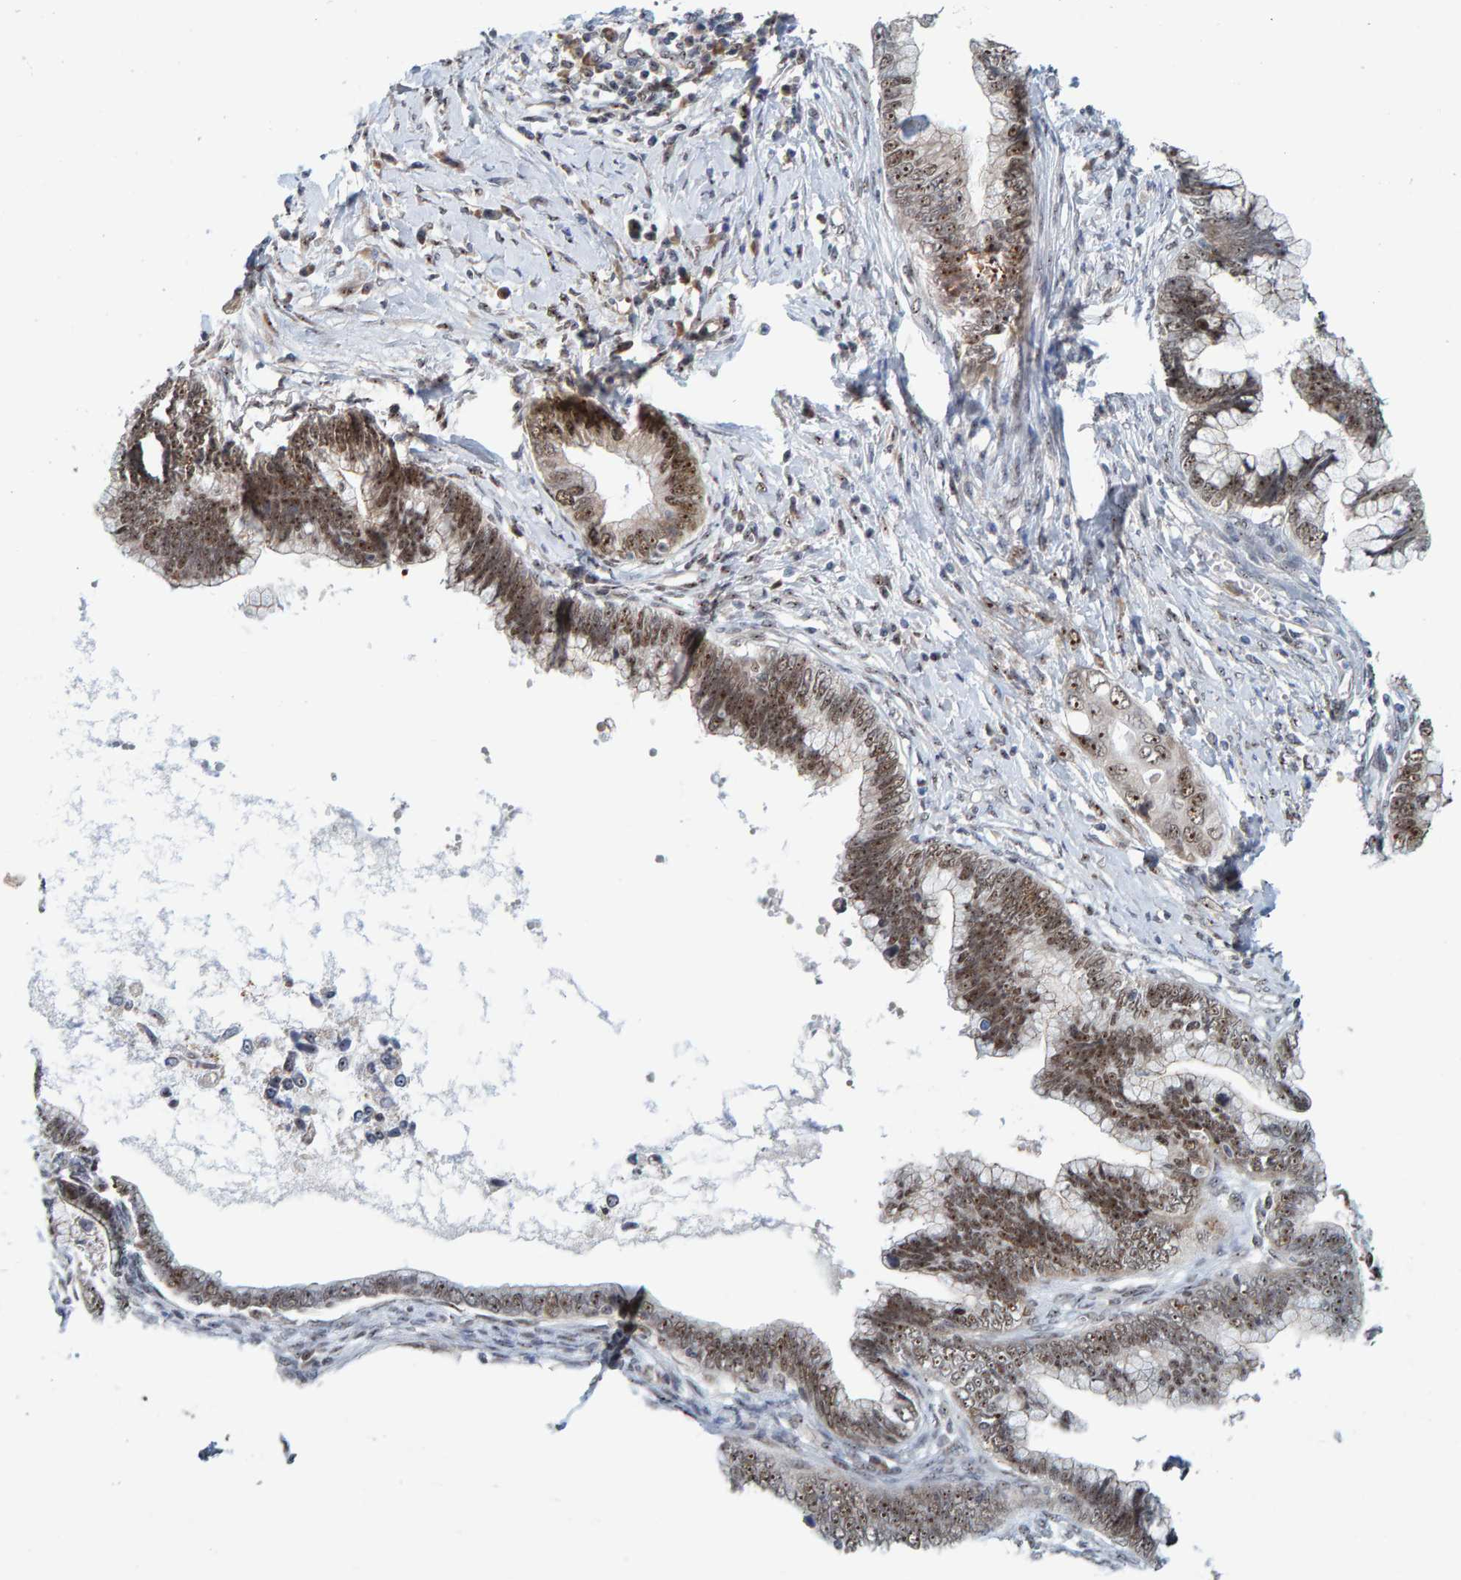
{"staining": {"intensity": "moderate", "quantity": ">75%", "location": "nuclear"}, "tissue": "cervical cancer", "cell_type": "Tumor cells", "image_type": "cancer", "snomed": [{"axis": "morphology", "description": "Adenocarcinoma, NOS"}, {"axis": "topography", "description": "Cervix"}], "caption": "Cervical cancer (adenocarcinoma) was stained to show a protein in brown. There is medium levels of moderate nuclear expression in approximately >75% of tumor cells.", "gene": "POLR1E", "patient": {"sex": "female", "age": 44}}